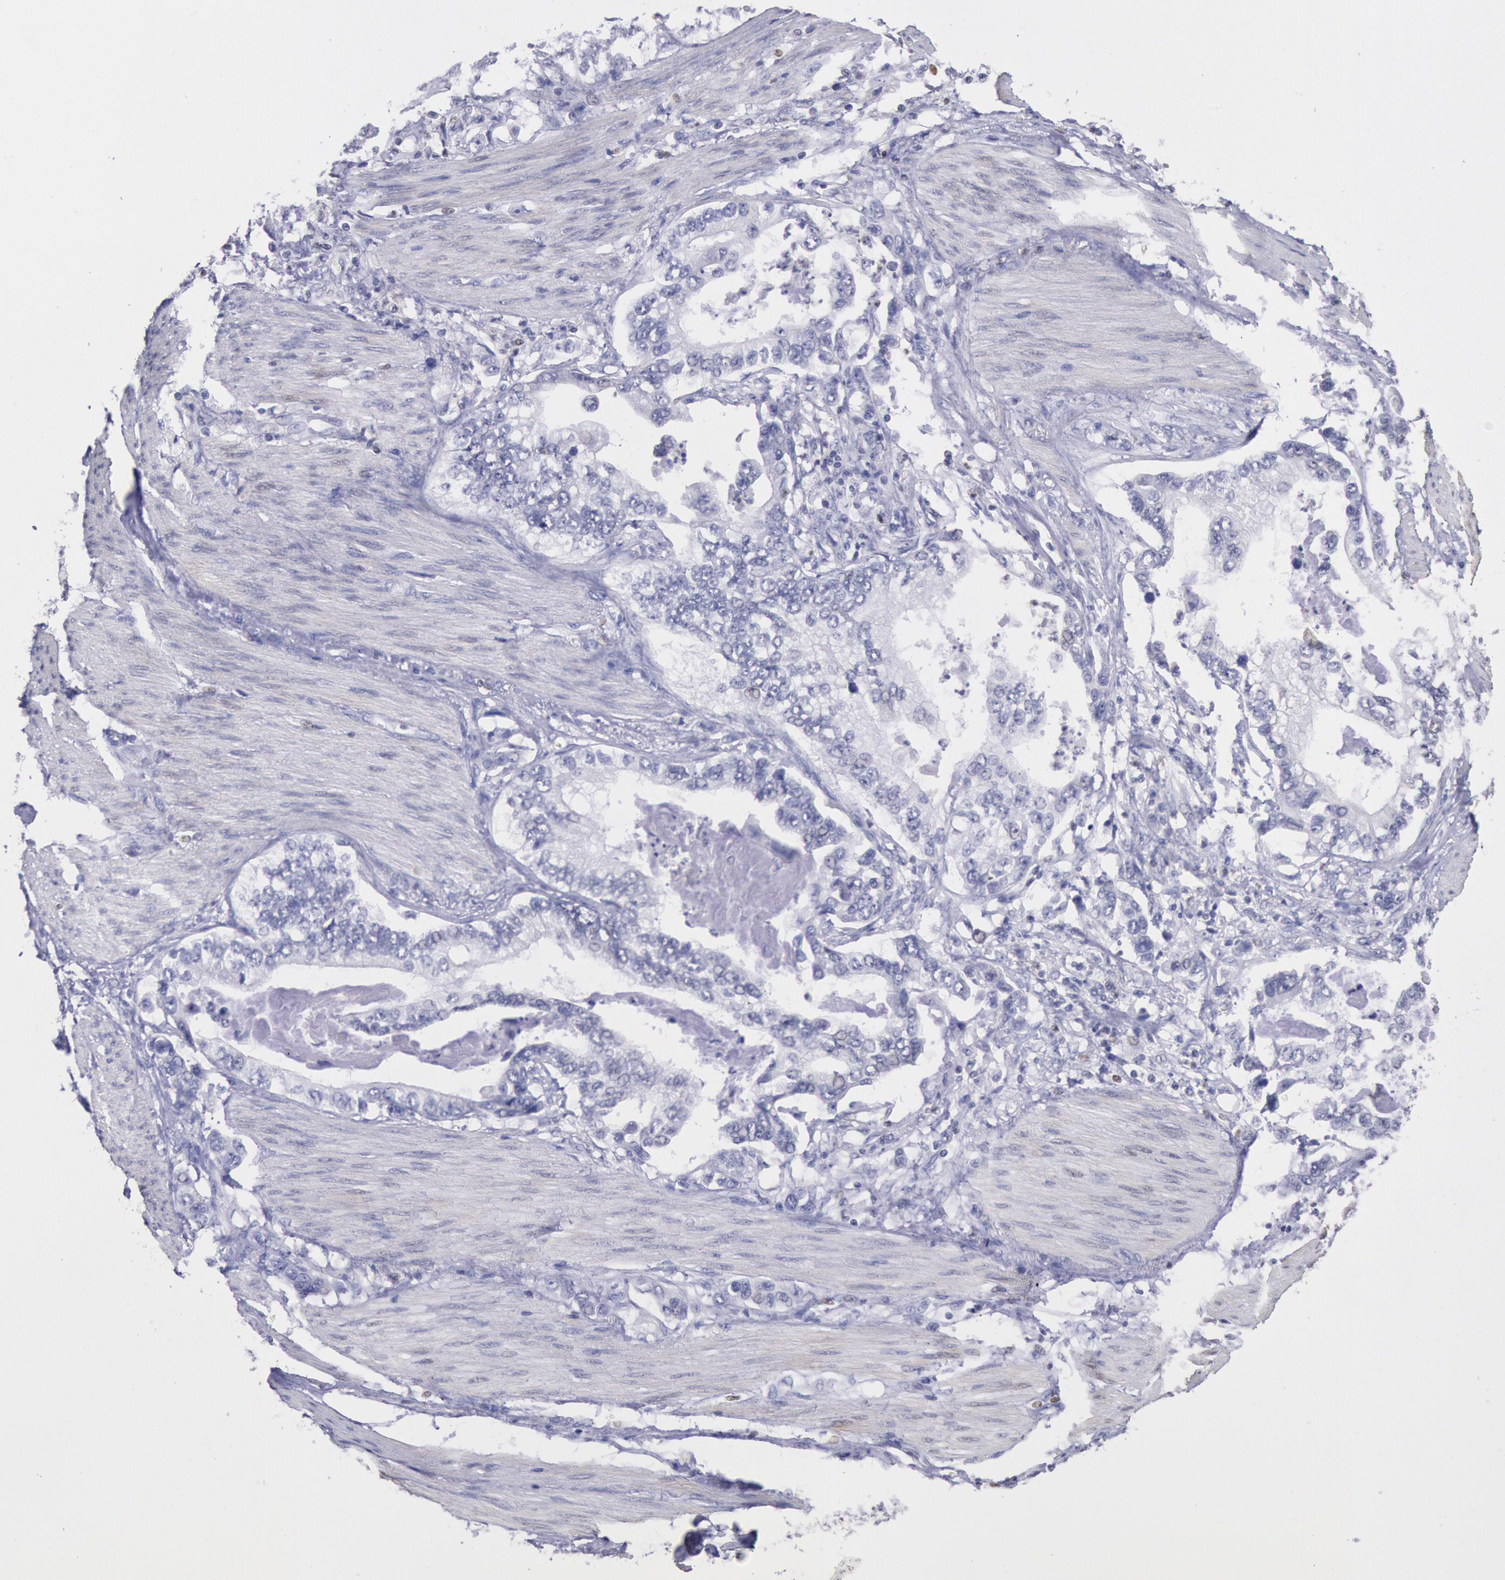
{"staining": {"intensity": "negative", "quantity": "none", "location": "none"}, "tissue": "stomach cancer", "cell_type": "Tumor cells", "image_type": "cancer", "snomed": [{"axis": "morphology", "description": "Adenocarcinoma, NOS"}, {"axis": "topography", "description": "Pancreas"}, {"axis": "topography", "description": "Stomach, upper"}], "caption": "DAB immunohistochemical staining of human stomach cancer shows no significant expression in tumor cells.", "gene": "RPS6KA5", "patient": {"sex": "male", "age": 77}}